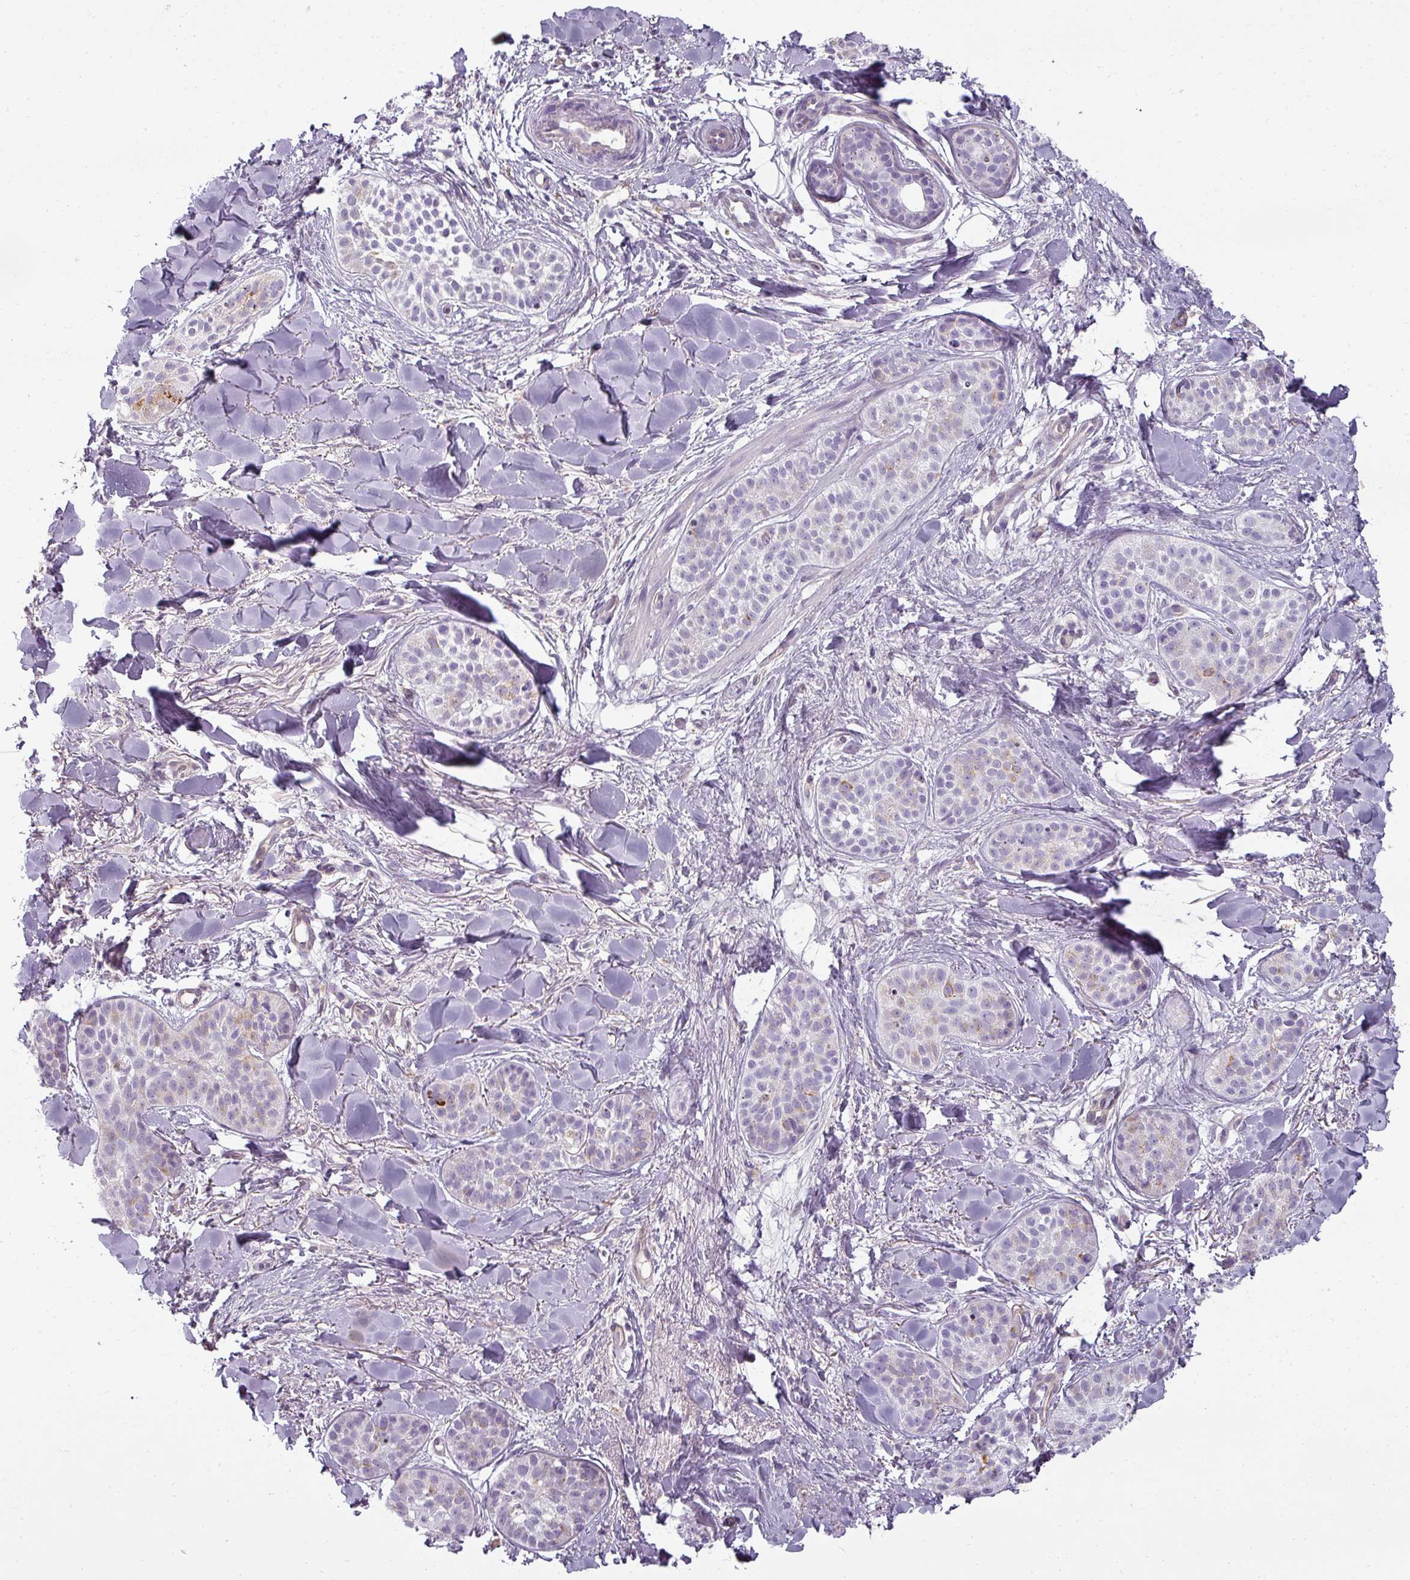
{"staining": {"intensity": "negative", "quantity": "none", "location": "none"}, "tissue": "skin cancer", "cell_type": "Tumor cells", "image_type": "cancer", "snomed": [{"axis": "morphology", "description": "Basal cell carcinoma"}, {"axis": "topography", "description": "Skin"}], "caption": "Histopathology image shows no protein positivity in tumor cells of skin basal cell carcinoma tissue.", "gene": "ASB1", "patient": {"sex": "male", "age": 52}}